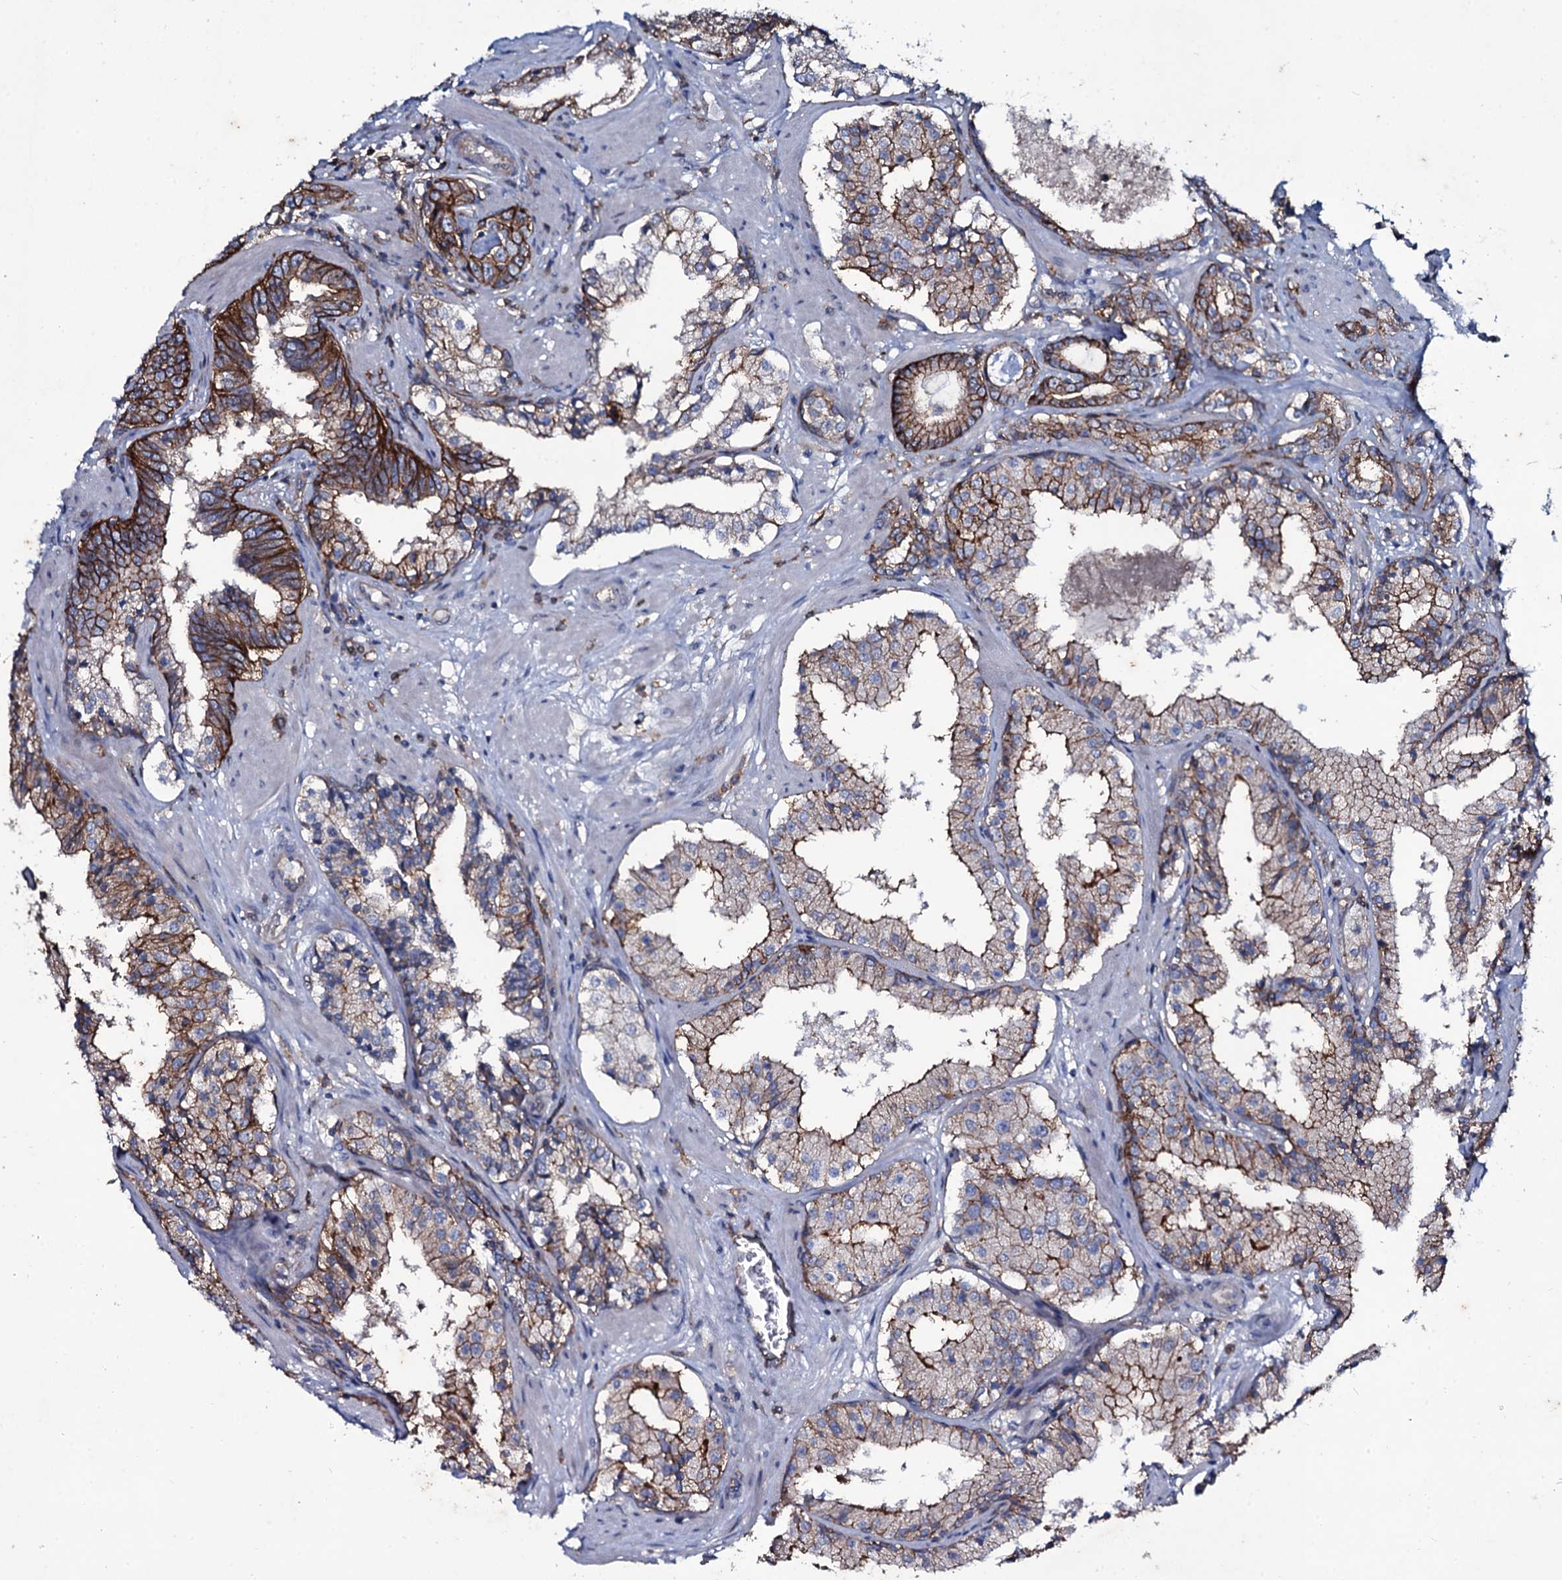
{"staining": {"intensity": "moderate", "quantity": "25%-75%", "location": "cytoplasmic/membranous"}, "tissue": "prostate cancer", "cell_type": "Tumor cells", "image_type": "cancer", "snomed": [{"axis": "morphology", "description": "Adenocarcinoma, High grade"}, {"axis": "topography", "description": "Prostate"}], "caption": "The immunohistochemical stain labels moderate cytoplasmic/membranous positivity in tumor cells of prostate cancer (adenocarcinoma (high-grade)) tissue.", "gene": "SNAP23", "patient": {"sex": "male", "age": 58}}